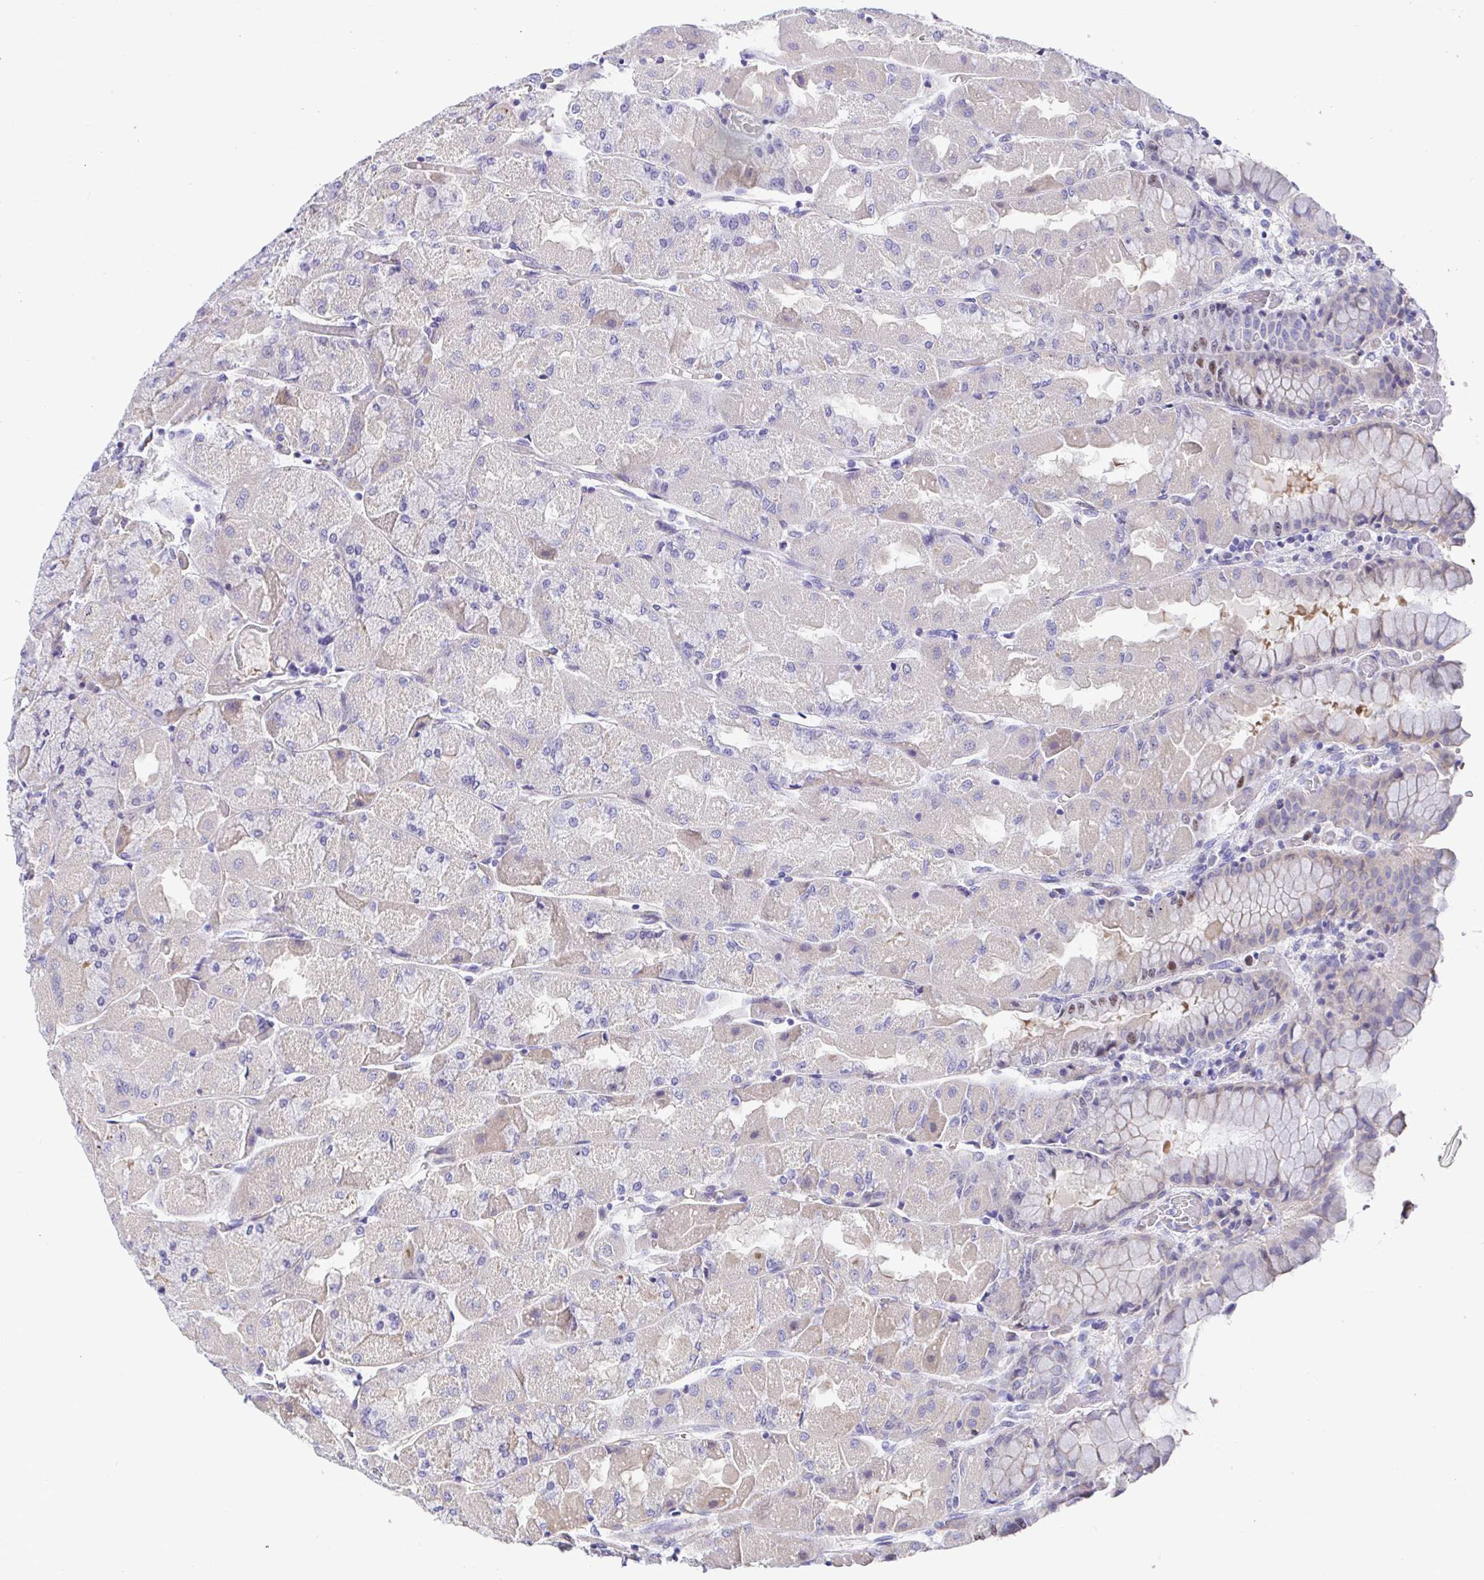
{"staining": {"intensity": "moderate", "quantity": "<25%", "location": "cytoplasmic/membranous,nuclear"}, "tissue": "stomach", "cell_type": "Glandular cells", "image_type": "normal", "snomed": [{"axis": "morphology", "description": "Normal tissue, NOS"}, {"axis": "topography", "description": "Stomach"}], "caption": "The photomicrograph reveals staining of unremarkable stomach, revealing moderate cytoplasmic/membranous,nuclear protein positivity (brown color) within glandular cells.", "gene": "TIMELESS", "patient": {"sex": "female", "age": 61}}